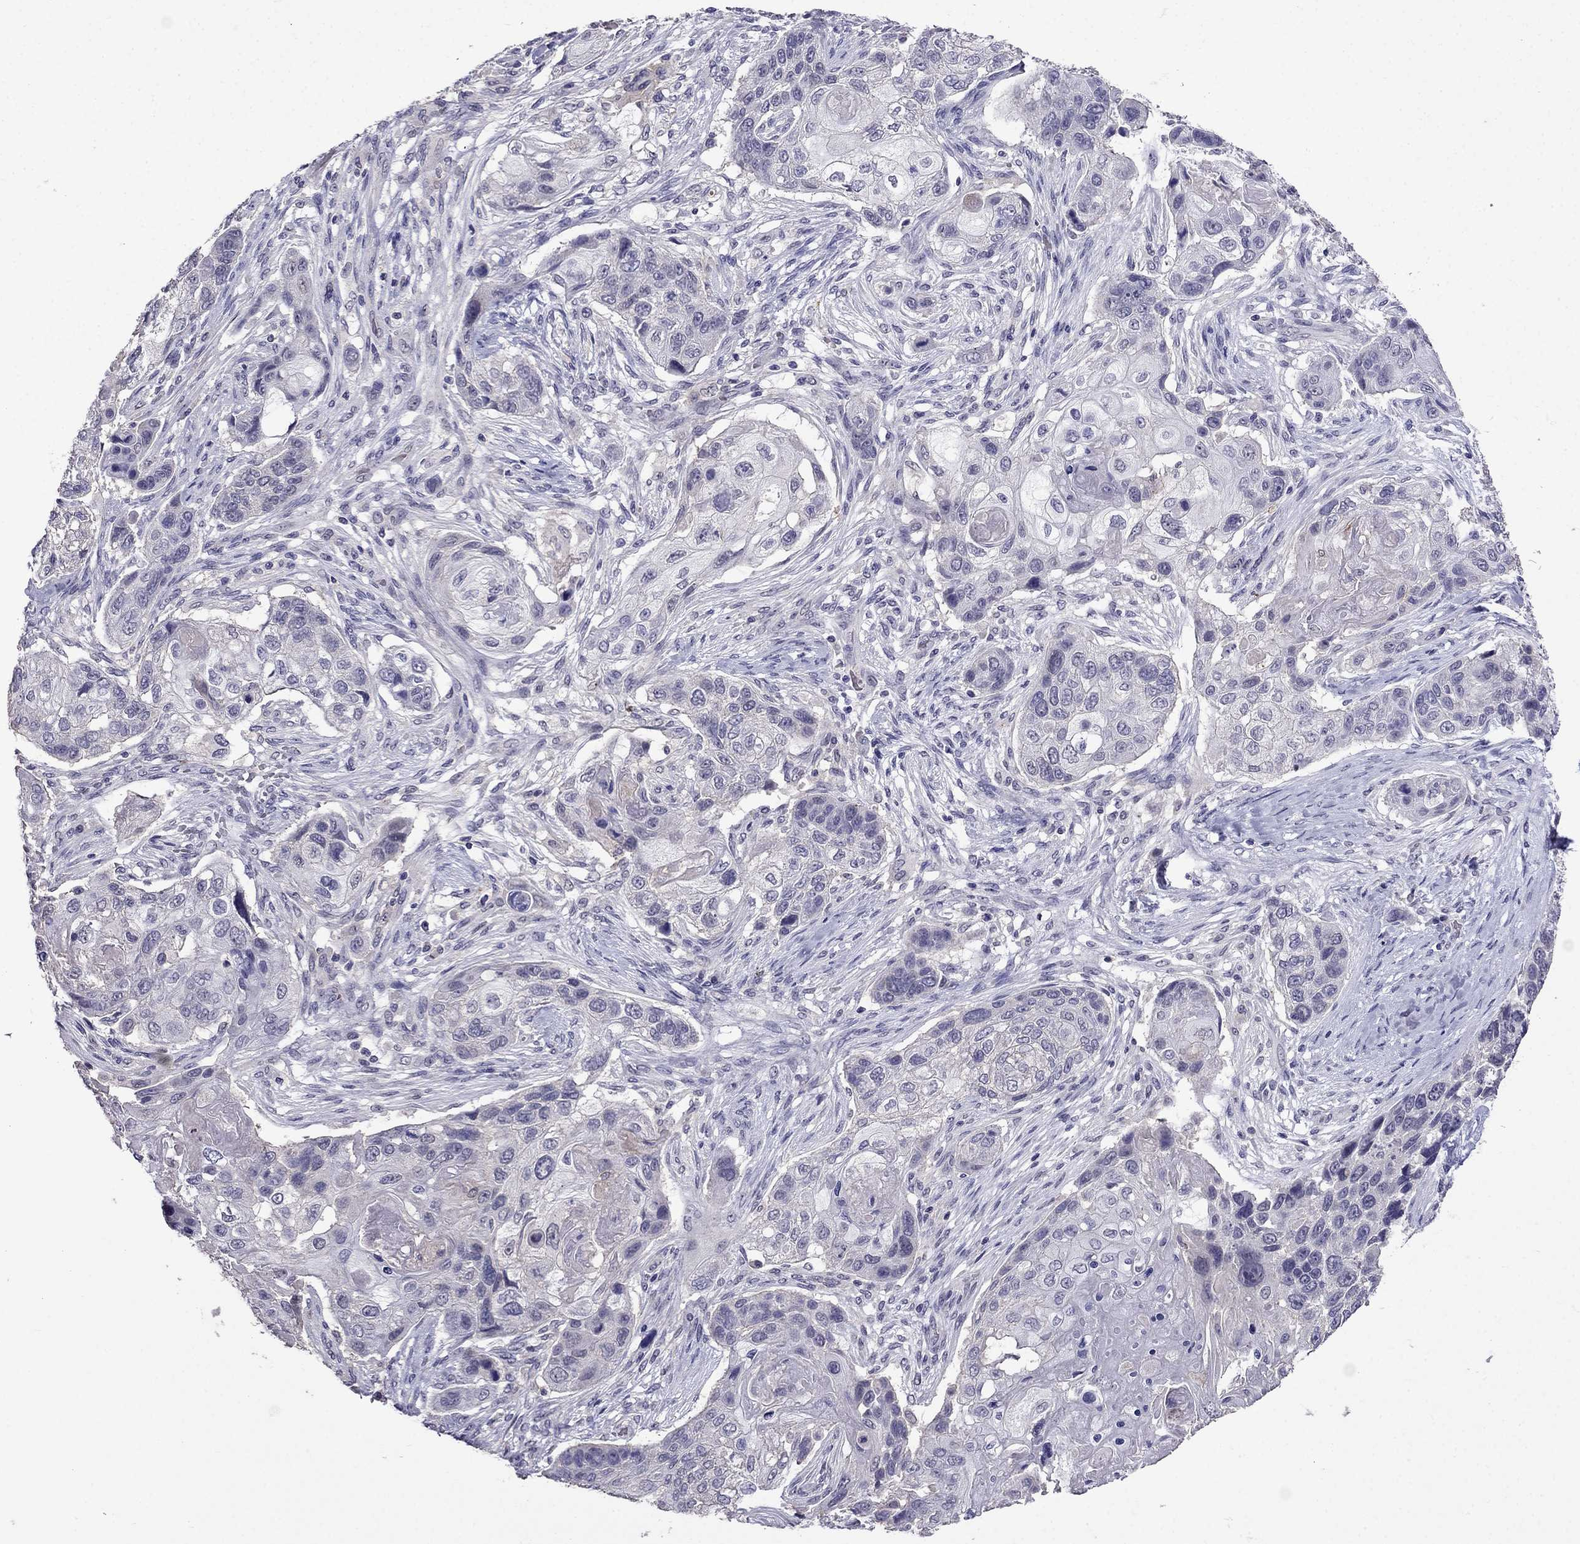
{"staining": {"intensity": "negative", "quantity": "none", "location": "none"}, "tissue": "lung cancer", "cell_type": "Tumor cells", "image_type": "cancer", "snomed": [{"axis": "morphology", "description": "Normal tissue, NOS"}, {"axis": "morphology", "description": "Squamous cell carcinoma, NOS"}, {"axis": "topography", "description": "Bronchus"}, {"axis": "topography", "description": "Lung"}], "caption": "A photomicrograph of lung squamous cell carcinoma stained for a protein demonstrates no brown staining in tumor cells.", "gene": "AQP9", "patient": {"sex": "male", "age": 69}}